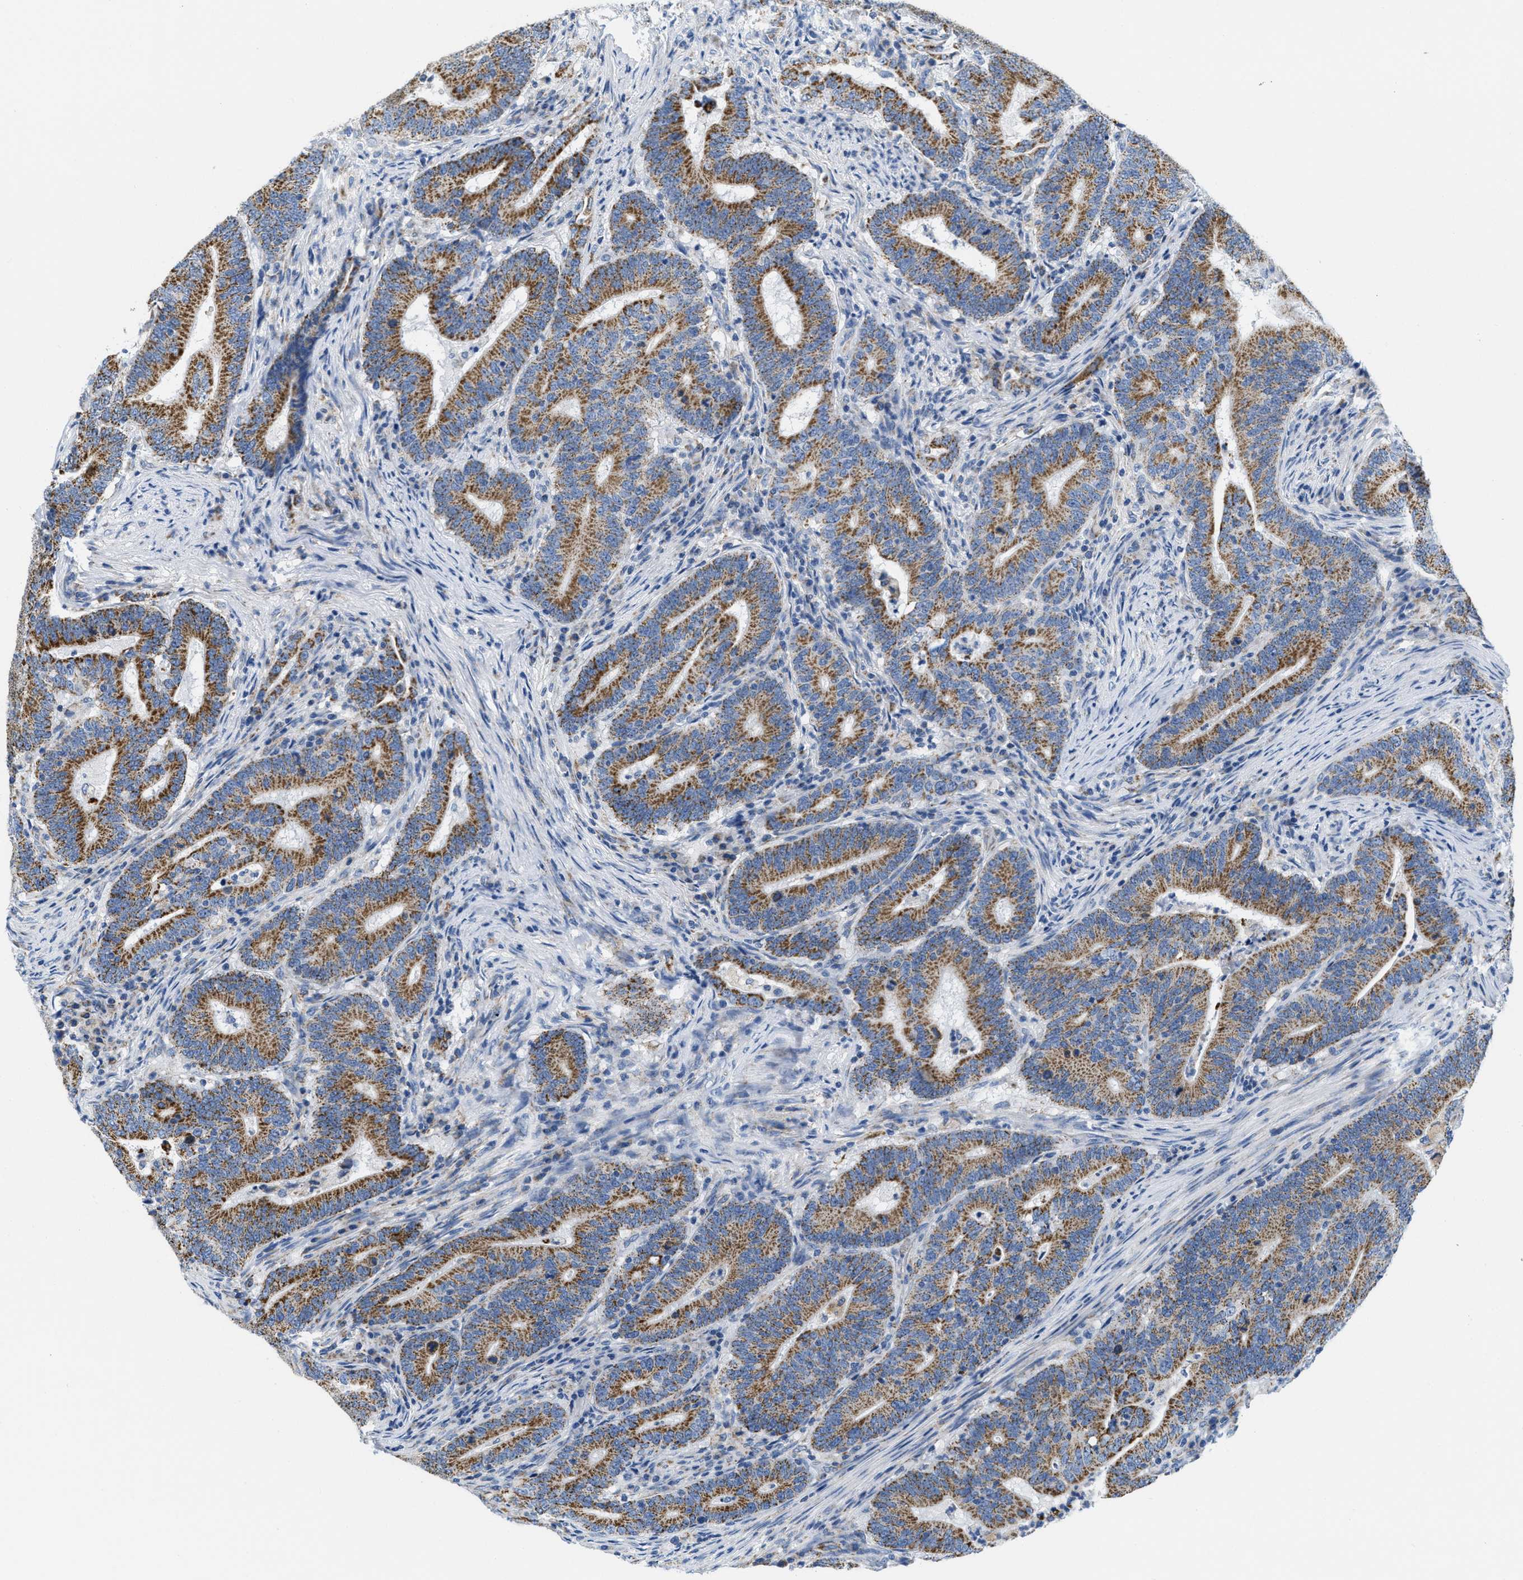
{"staining": {"intensity": "moderate", "quantity": ">75%", "location": "cytoplasmic/membranous"}, "tissue": "colorectal cancer", "cell_type": "Tumor cells", "image_type": "cancer", "snomed": [{"axis": "morphology", "description": "Adenocarcinoma, NOS"}, {"axis": "topography", "description": "Colon"}], "caption": "A histopathology image of human colorectal cancer stained for a protein exhibits moderate cytoplasmic/membranous brown staining in tumor cells. The protein is stained brown, and the nuclei are stained in blue (DAB (3,3'-diaminobenzidine) IHC with brightfield microscopy, high magnification).", "gene": "KCNJ5", "patient": {"sex": "female", "age": 66}}